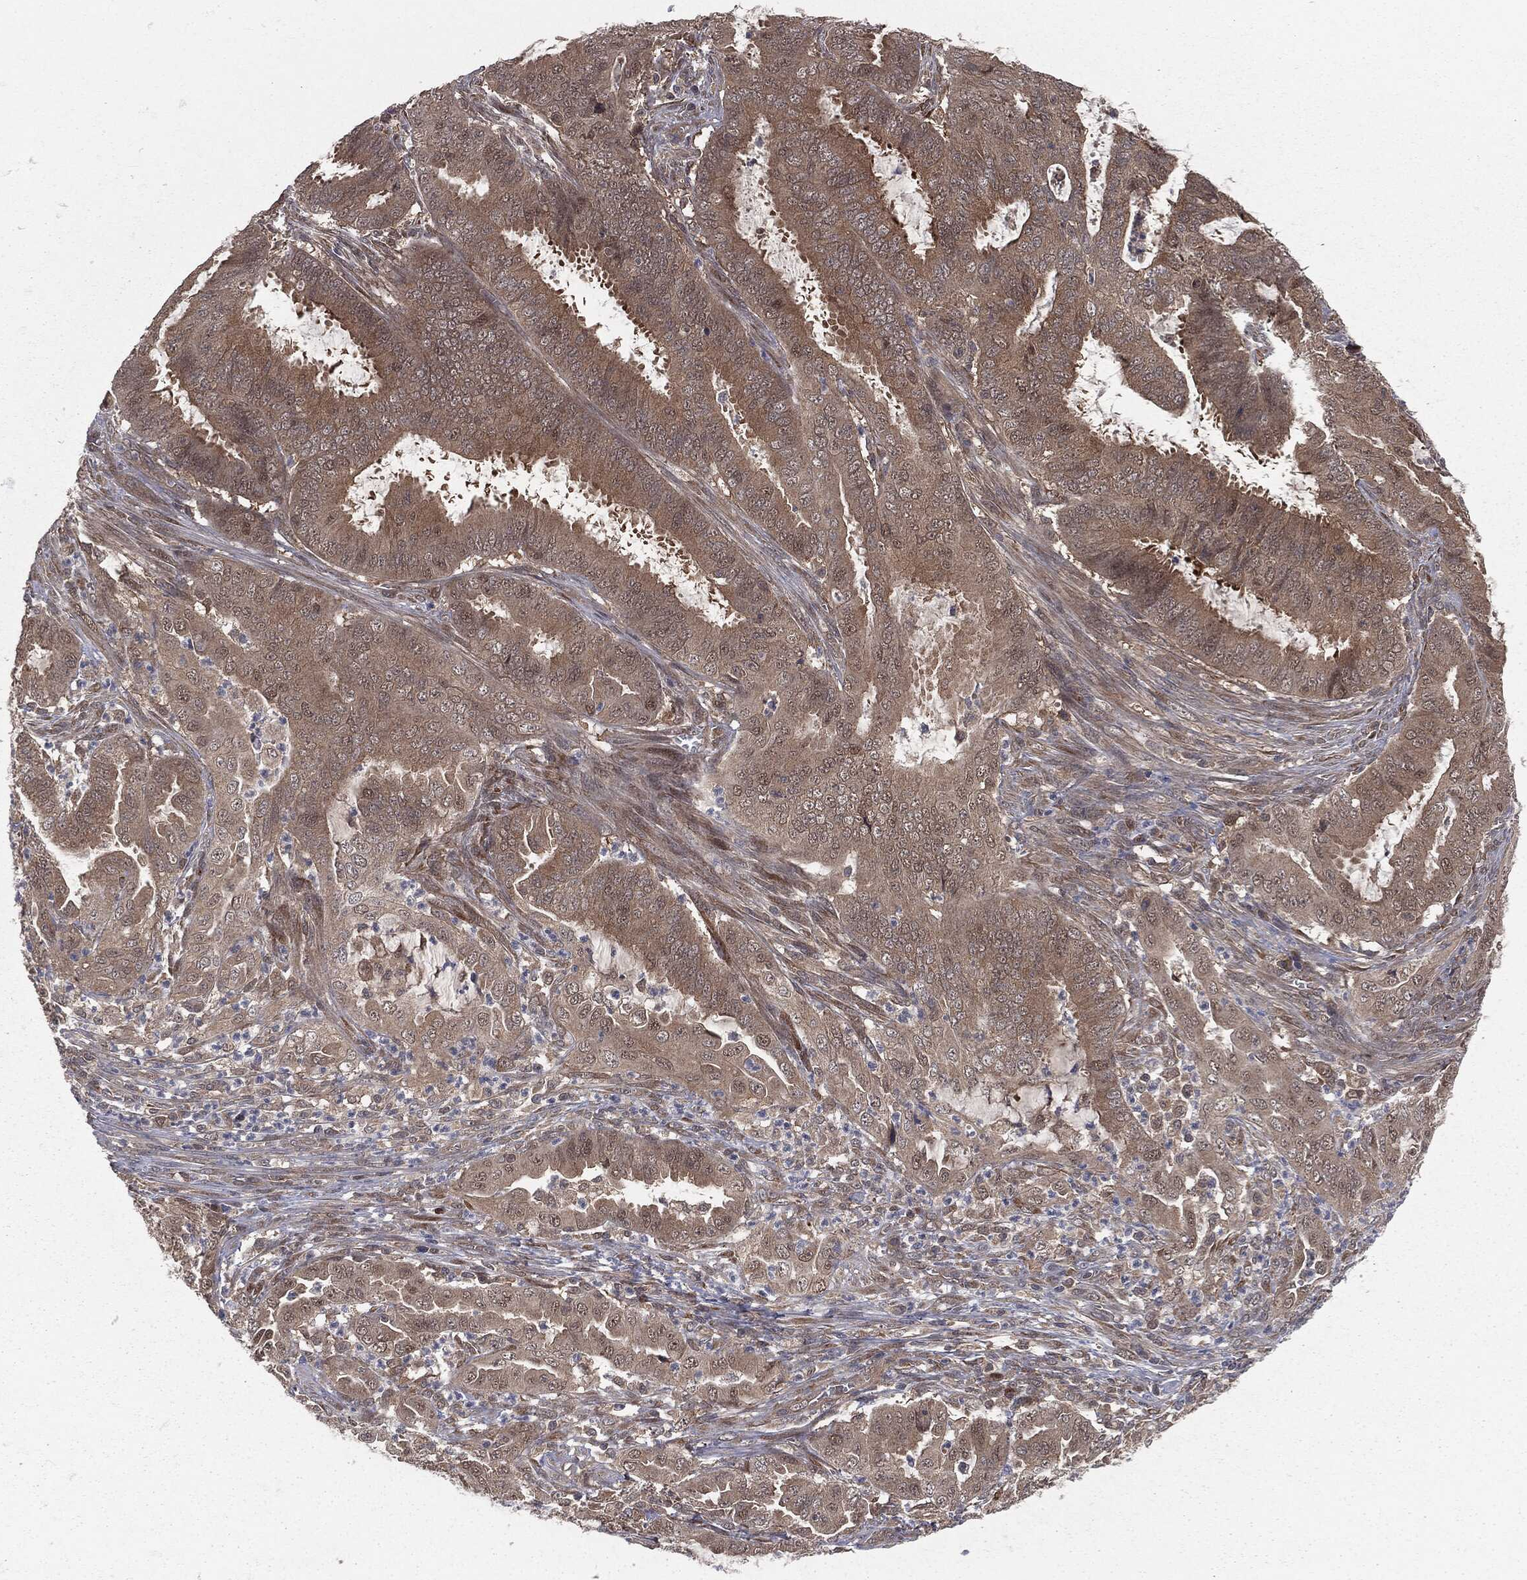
{"staining": {"intensity": "weak", "quantity": "<25%", "location": "nuclear"}, "tissue": "endometrial cancer", "cell_type": "Tumor cells", "image_type": "cancer", "snomed": [{"axis": "morphology", "description": "Adenocarcinoma, NOS"}, {"axis": "topography", "description": "Endometrium"}], "caption": "Endometrial cancer was stained to show a protein in brown. There is no significant positivity in tumor cells.", "gene": "FBXO7", "patient": {"sex": "female", "age": 51}}